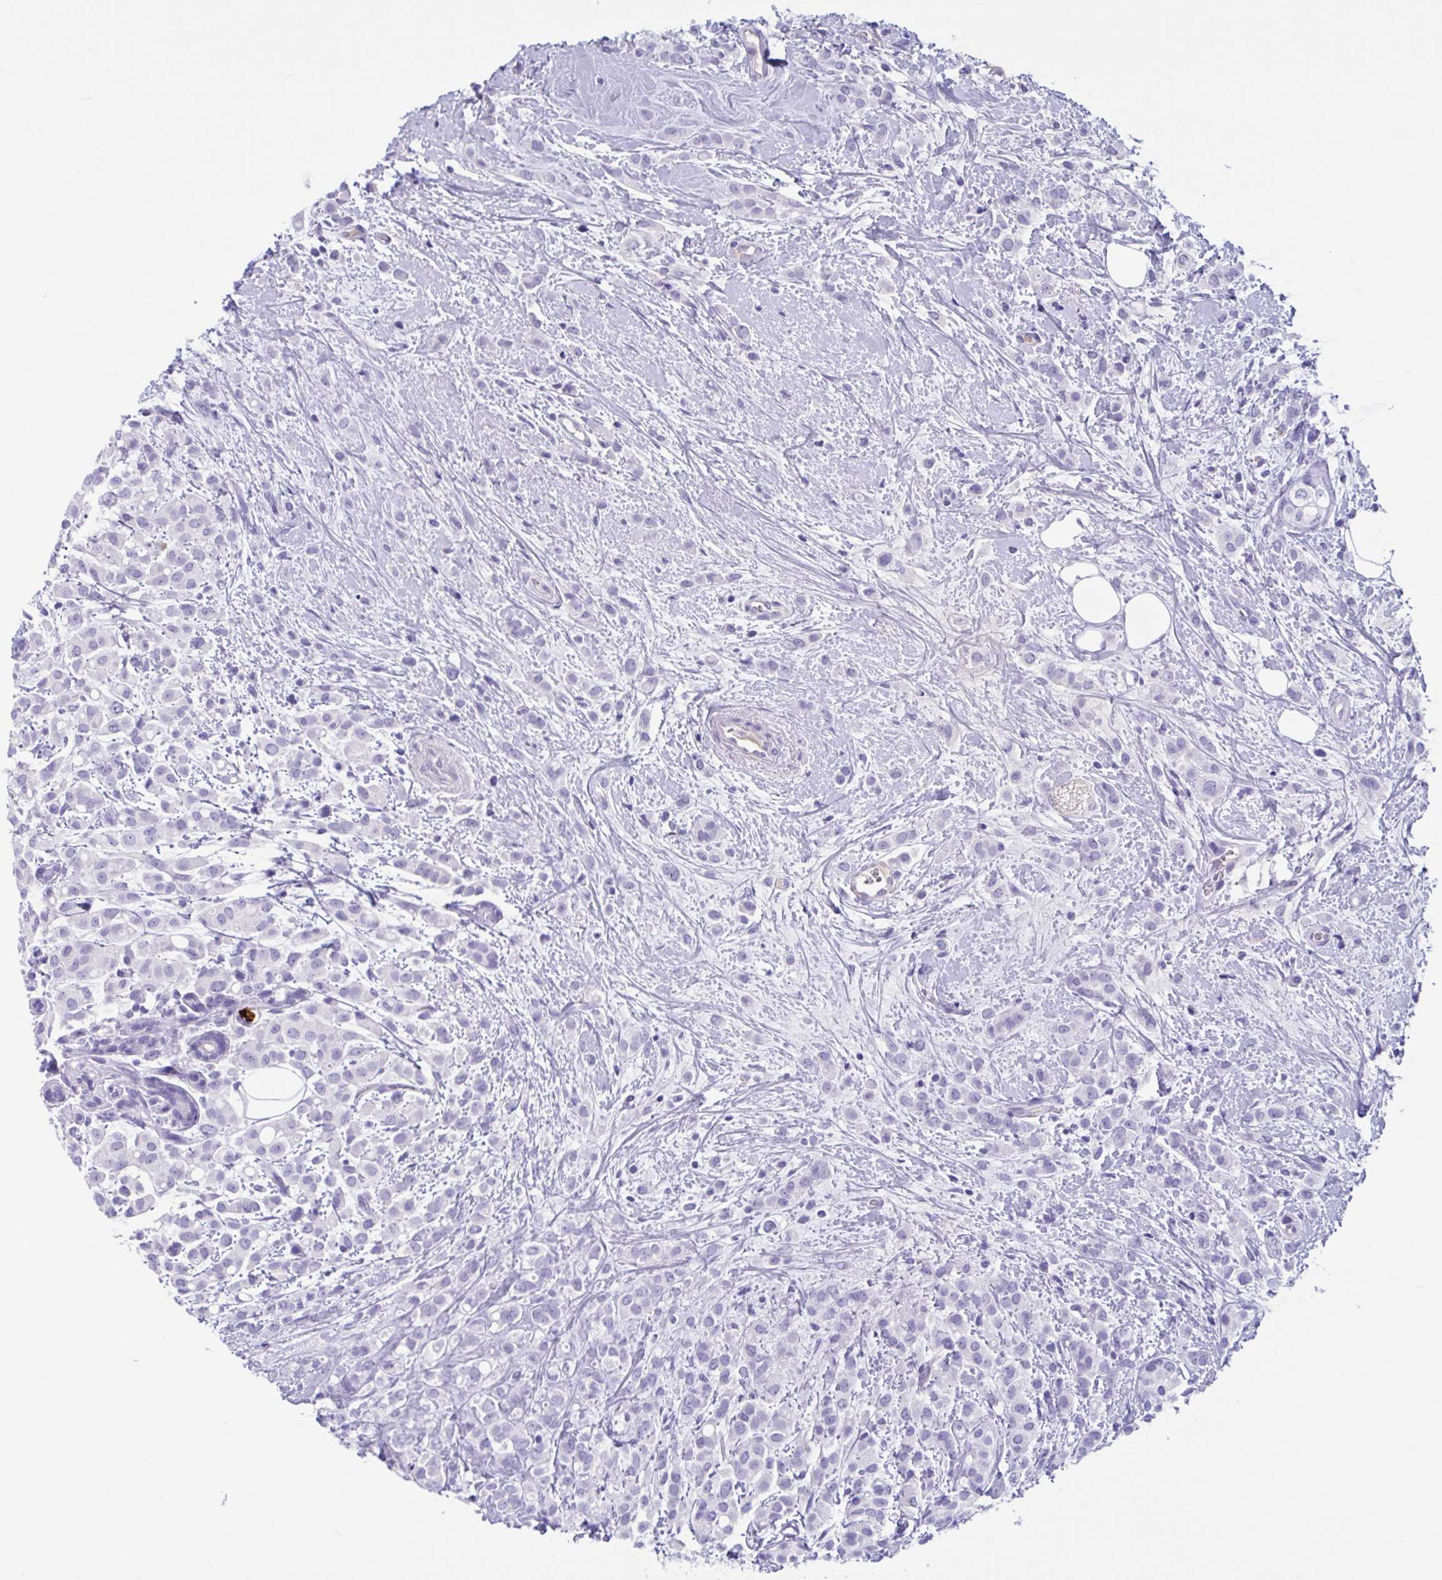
{"staining": {"intensity": "negative", "quantity": "none", "location": "none"}, "tissue": "breast cancer", "cell_type": "Tumor cells", "image_type": "cancer", "snomed": [{"axis": "morphology", "description": "Lobular carcinoma"}, {"axis": "topography", "description": "Breast"}], "caption": "High power microscopy micrograph of an immunohistochemistry (IHC) photomicrograph of breast lobular carcinoma, revealing no significant staining in tumor cells.", "gene": "USP35", "patient": {"sex": "female", "age": 68}}